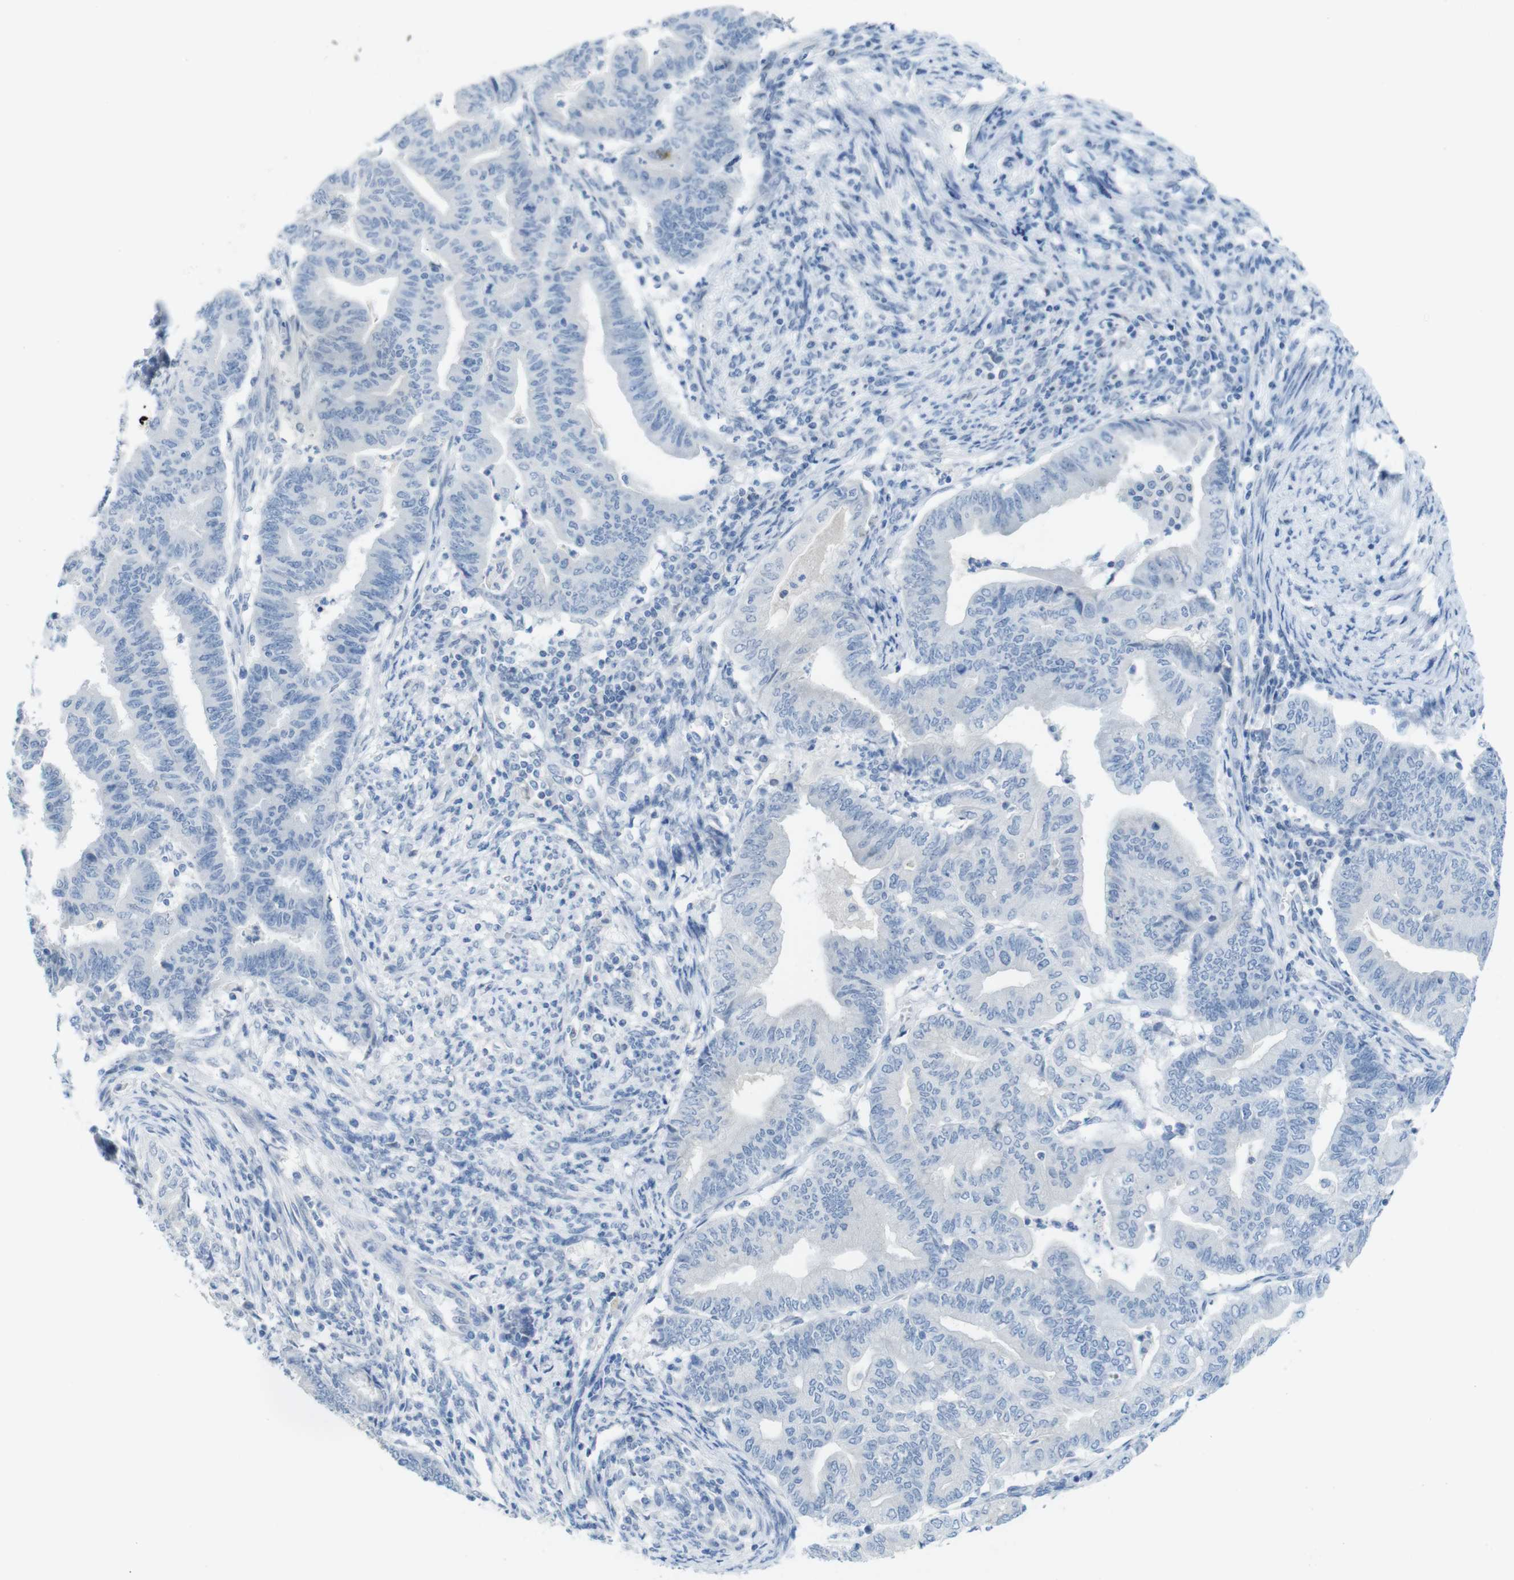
{"staining": {"intensity": "negative", "quantity": "none", "location": "none"}, "tissue": "endometrial cancer", "cell_type": "Tumor cells", "image_type": "cancer", "snomed": [{"axis": "morphology", "description": "Adenocarcinoma, NOS"}, {"axis": "topography", "description": "Endometrium"}], "caption": "DAB (3,3'-diaminobenzidine) immunohistochemical staining of human endometrial cancer exhibits no significant staining in tumor cells. (DAB immunohistochemistry (IHC), high magnification).", "gene": "OPN1SW", "patient": {"sex": "female", "age": 79}}